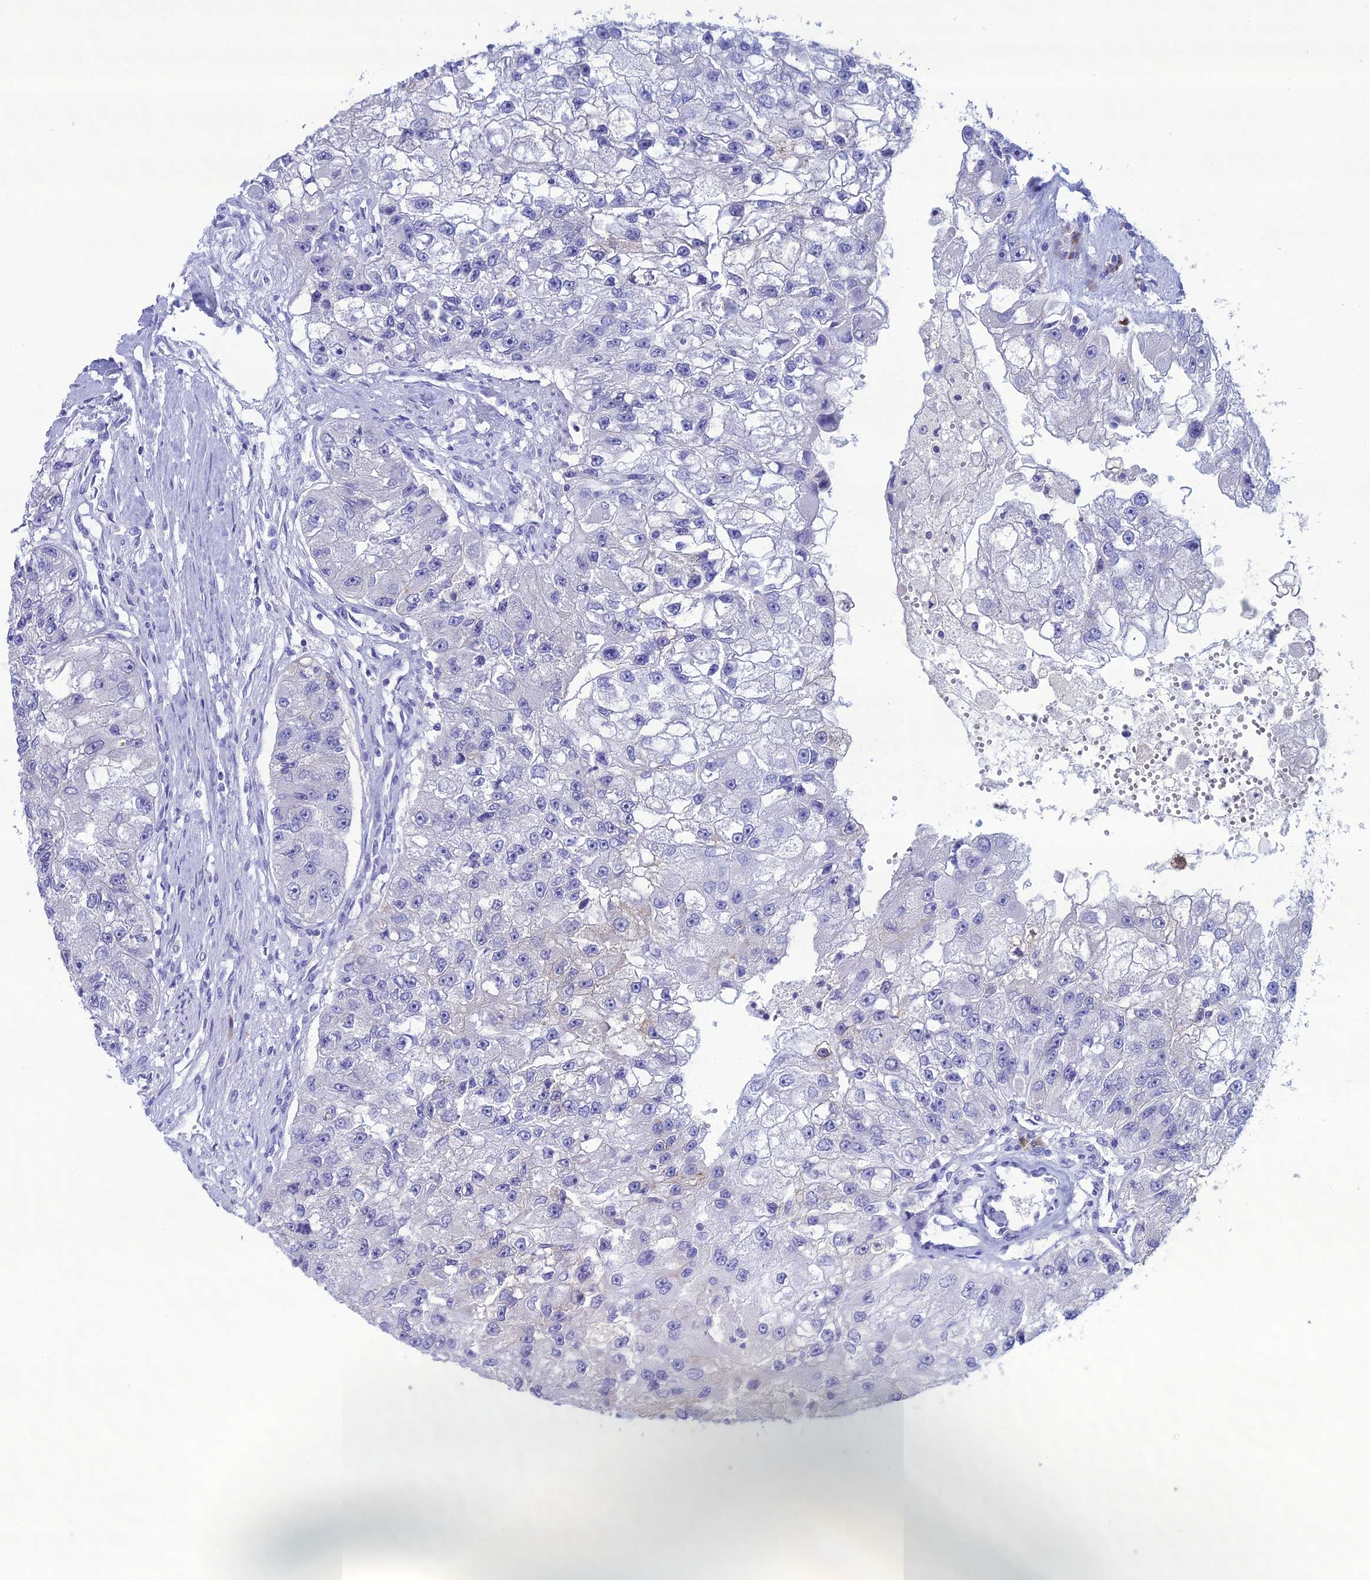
{"staining": {"intensity": "negative", "quantity": "none", "location": "none"}, "tissue": "renal cancer", "cell_type": "Tumor cells", "image_type": "cancer", "snomed": [{"axis": "morphology", "description": "Adenocarcinoma, NOS"}, {"axis": "topography", "description": "Kidney"}], "caption": "High power microscopy photomicrograph of an IHC micrograph of renal adenocarcinoma, revealing no significant expression in tumor cells. (DAB (3,3'-diaminobenzidine) immunohistochemistry, high magnification).", "gene": "CRB2", "patient": {"sex": "male", "age": 63}}